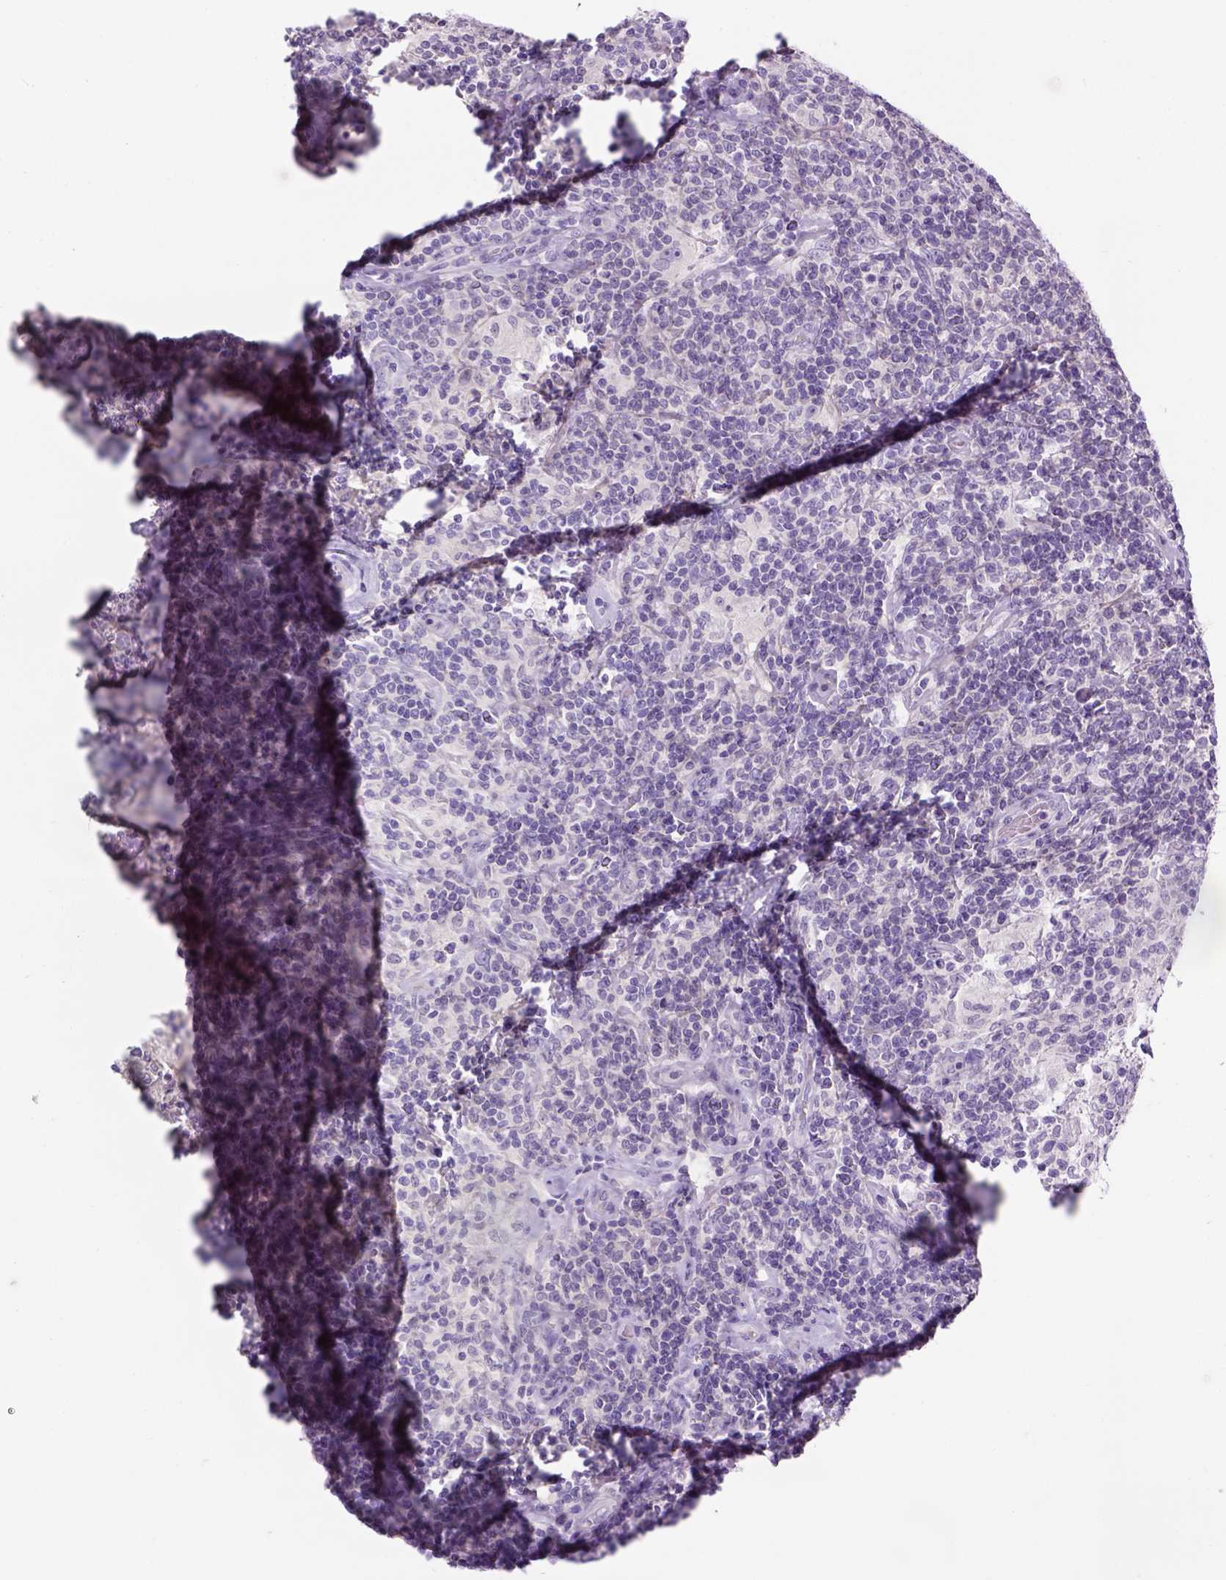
{"staining": {"intensity": "negative", "quantity": "none", "location": "none"}, "tissue": "lymphoma", "cell_type": "Tumor cells", "image_type": "cancer", "snomed": [{"axis": "morphology", "description": "Hodgkin's disease, NOS"}, {"axis": "topography", "description": "Lymph node"}], "caption": "Tumor cells are negative for protein expression in human Hodgkin's disease. Brightfield microscopy of IHC stained with DAB (brown) and hematoxylin (blue), captured at high magnification.", "gene": "C20orf144", "patient": {"sex": "male", "age": 70}}